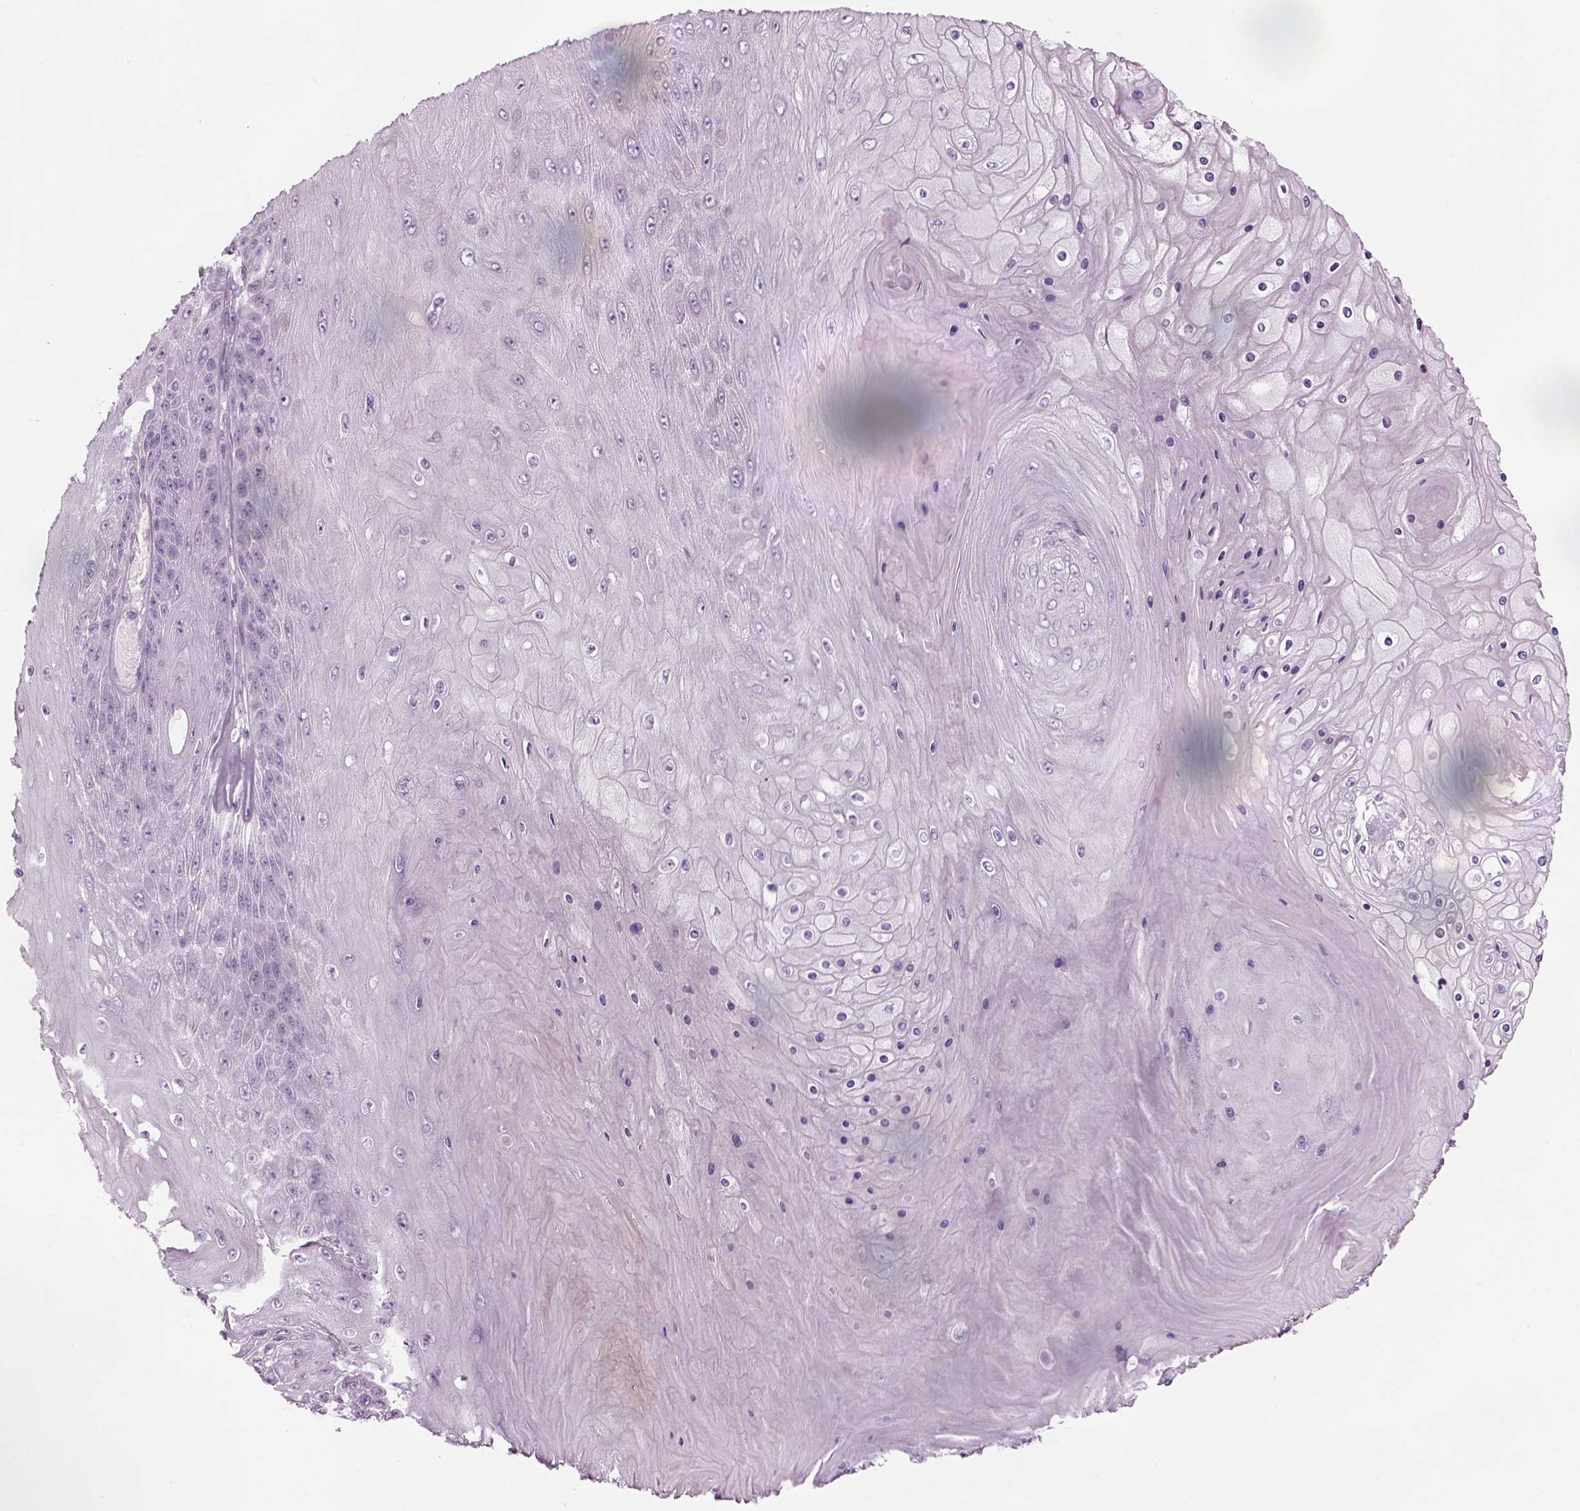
{"staining": {"intensity": "negative", "quantity": "none", "location": "none"}, "tissue": "skin cancer", "cell_type": "Tumor cells", "image_type": "cancer", "snomed": [{"axis": "morphology", "description": "Squamous cell carcinoma, NOS"}, {"axis": "topography", "description": "Skin"}], "caption": "High magnification brightfield microscopy of squamous cell carcinoma (skin) stained with DAB (3,3'-diaminobenzidine) (brown) and counterstained with hematoxylin (blue): tumor cells show no significant staining.", "gene": "SAG", "patient": {"sex": "male", "age": 62}}